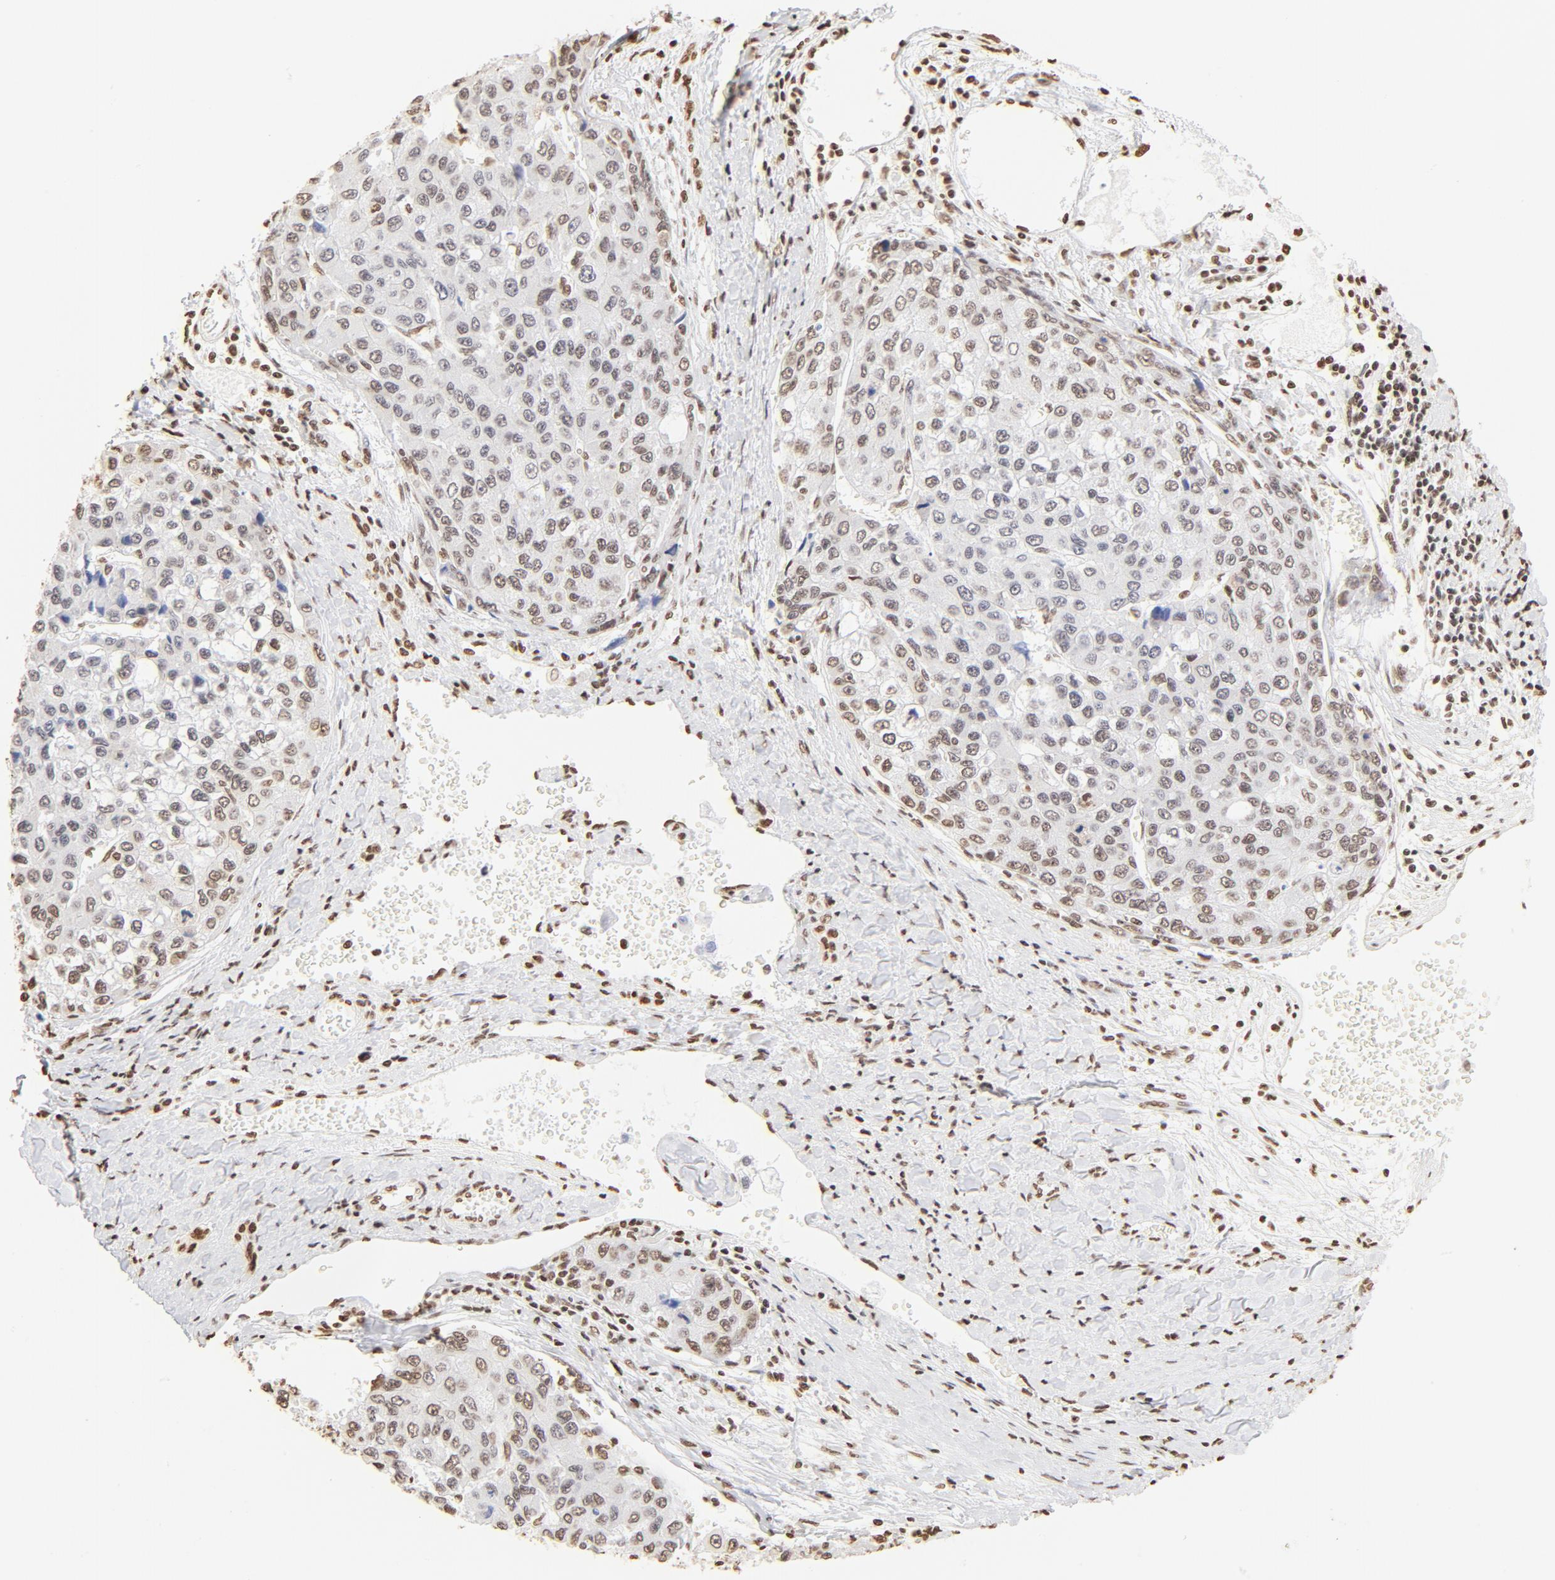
{"staining": {"intensity": "moderate", "quantity": "<25%", "location": "nuclear"}, "tissue": "liver cancer", "cell_type": "Tumor cells", "image_type": "cancer", "snomed": [{"axis": "morphology", "description": "Carcinoma, Hepatocellular, NOS"}, {"axis": "topography", "description": "Liver"}], "caption": "Immunohistochemical staining of liver hepatocellular carcinoma shows low levels of moderate nuclear expression in about <25% of tumor cells.", "gene": "ZNF540", "patient": {"sex": "female", "age": 66}}